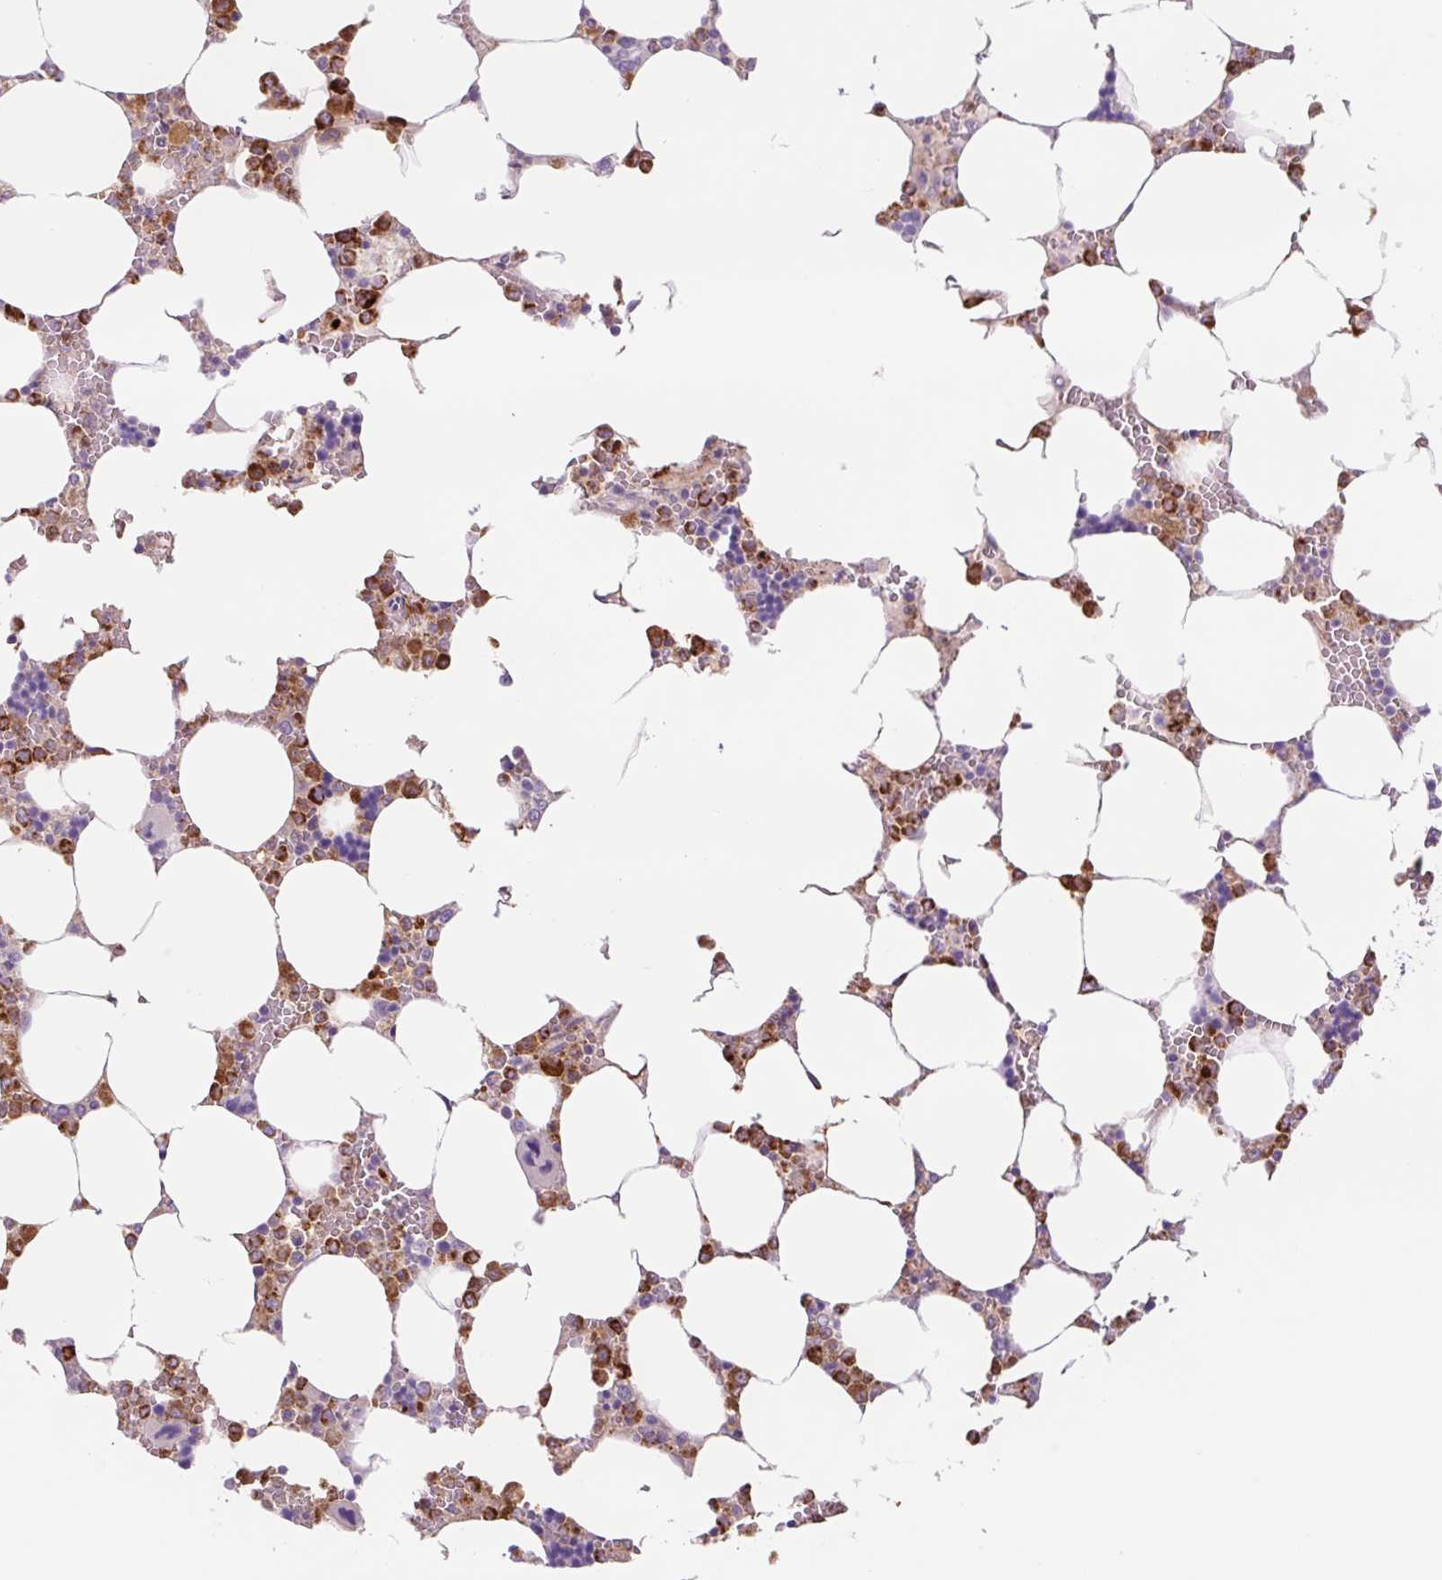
{"staining": {"intensity": "strong", "quantity": "25%-75%", "location": "cytoplasmic/membranous"}, "tissue": "bone marrow", "cell_type": "Hematopoietic cells", "image_type": "normal", "snomed": [{"axis": "morphology", "description": "Normal tissue, NOS"}, {"axis": "topography", "description": "Bone marrow"}], "caption": "A brown stain labels strong cytoplasmic/membranous expression of a protein in hematopoietic cells of unremarkable human bone marrow. The staining was performed using DAB (3,3'-diaminobenzidine) to visualize the protein expression in brown, while the nuclei were stained in blue with hematoxylin (Magnification: 20x).", "gene": "SH2D6", "patient": {"sex": "male", "age": 64}}